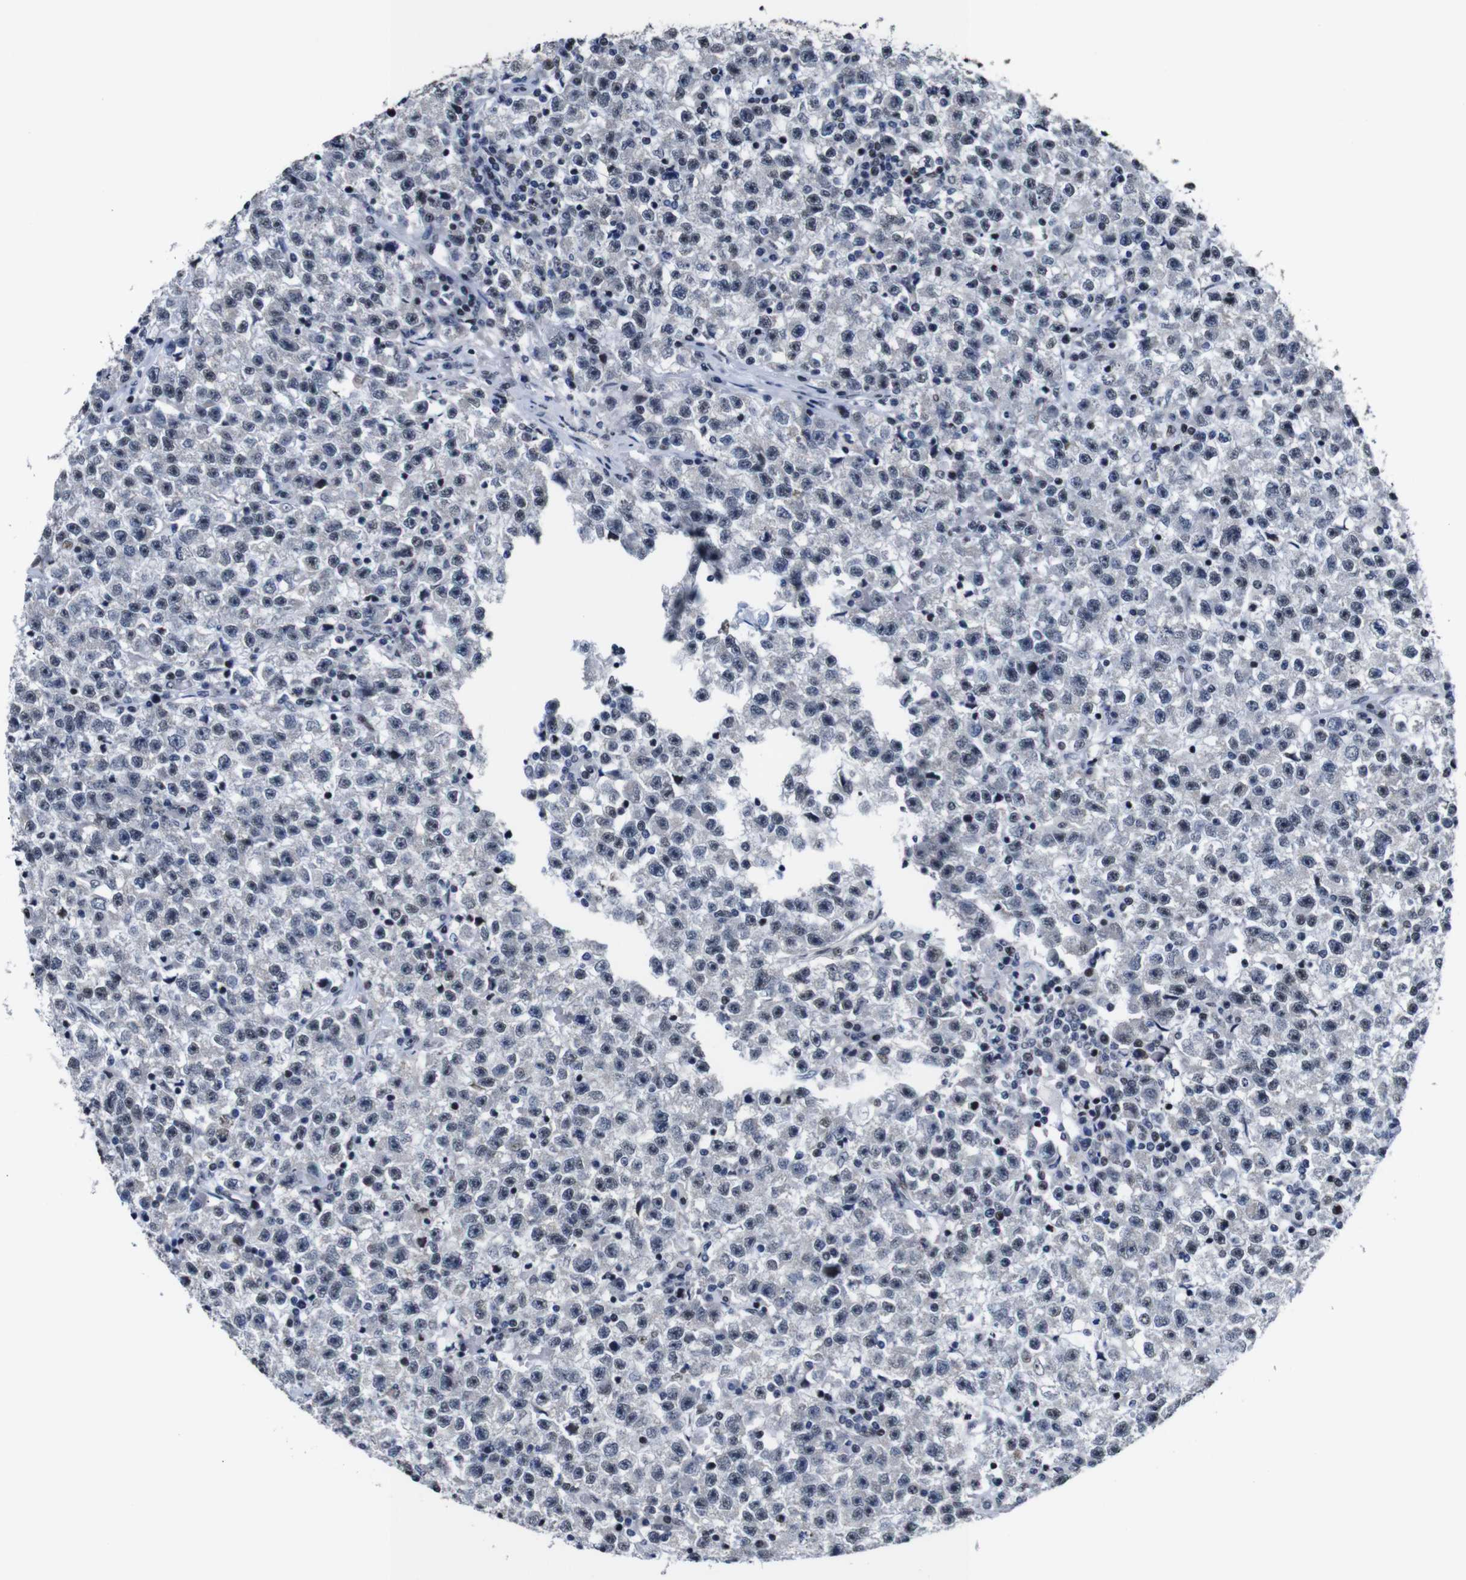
{"staining": {"intensity": "weak", "quantity": "<25%", "location": "cytoplasmic/membranous,nuclear"}, "tissue": "testis cancer", "cell_type": "Tumor cells", "image_type": "cancer", "snomed": [{"axis": "morphology", "description": "Seminoma, NOS"}, {"axis": "topography", "description": "Testis"}], "caption": "A high-resolution photomicrograph shows IHC staining of testis cancer, which demonstrates no significant staining in tumor cells.", "gene": "GATA6", "patient": {"sex": "male", "age": 22}}